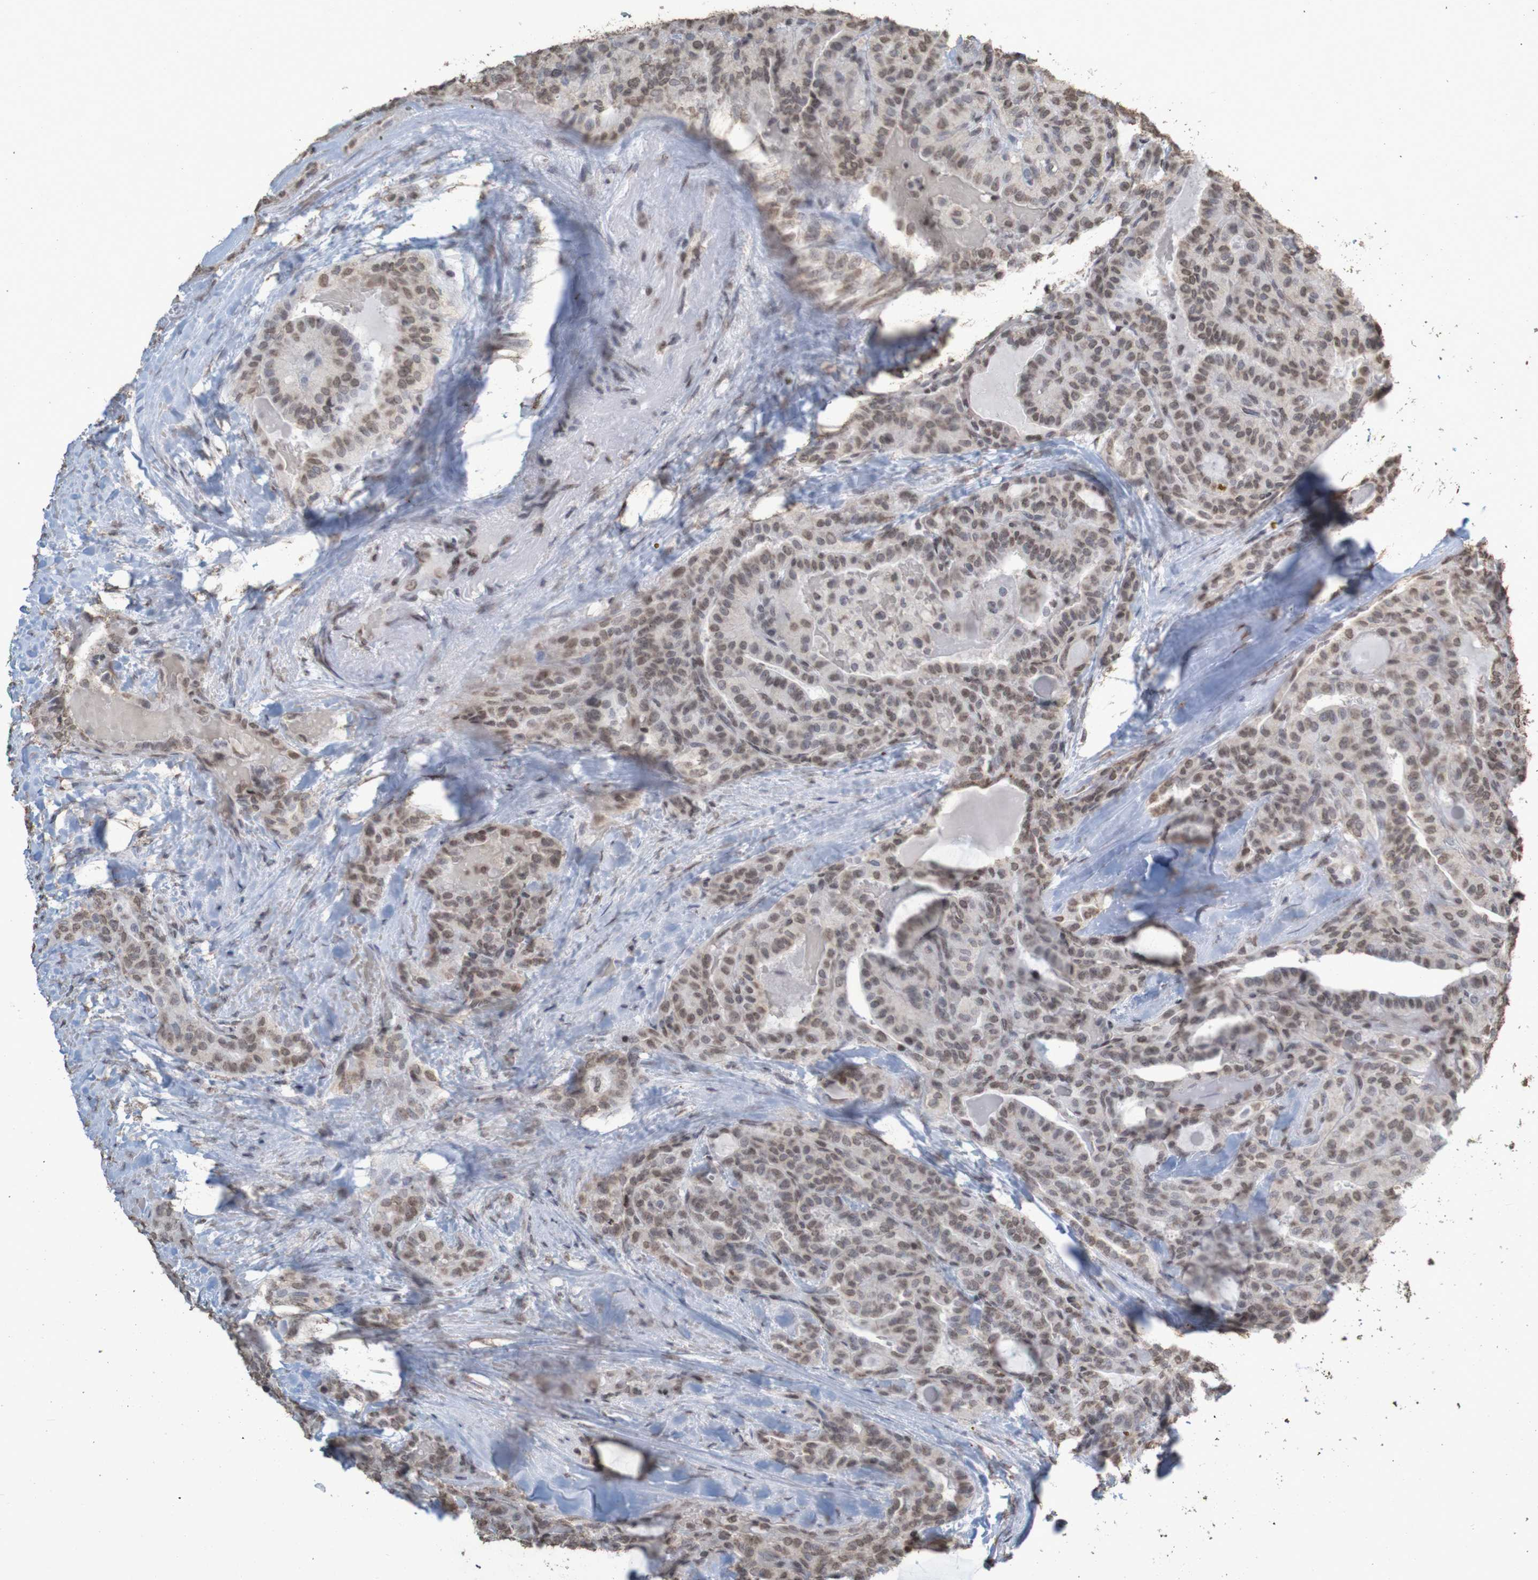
{"staining": {"intensity": "weak", "quantity": ">75%", "location": "nuclear"}, "tissue": "thyroid cancer", "cell_type": "Tumor cells", "image_type": "cancer", "snomed": [{"axis": "morphology", "description": "Papillary adenocarcinoma, NOS"}, {"axis": "topography", "description": "Thyroid gland"}], "caption": "Immunohistochemical staining of human papillary adenocarcinoma (thyroid) demonstrates low levels of weak nuclear protein staining in approximately >75% of tumor cells.", "gene": "GFI1", "patient": {"sex": "male", "age": 77}}